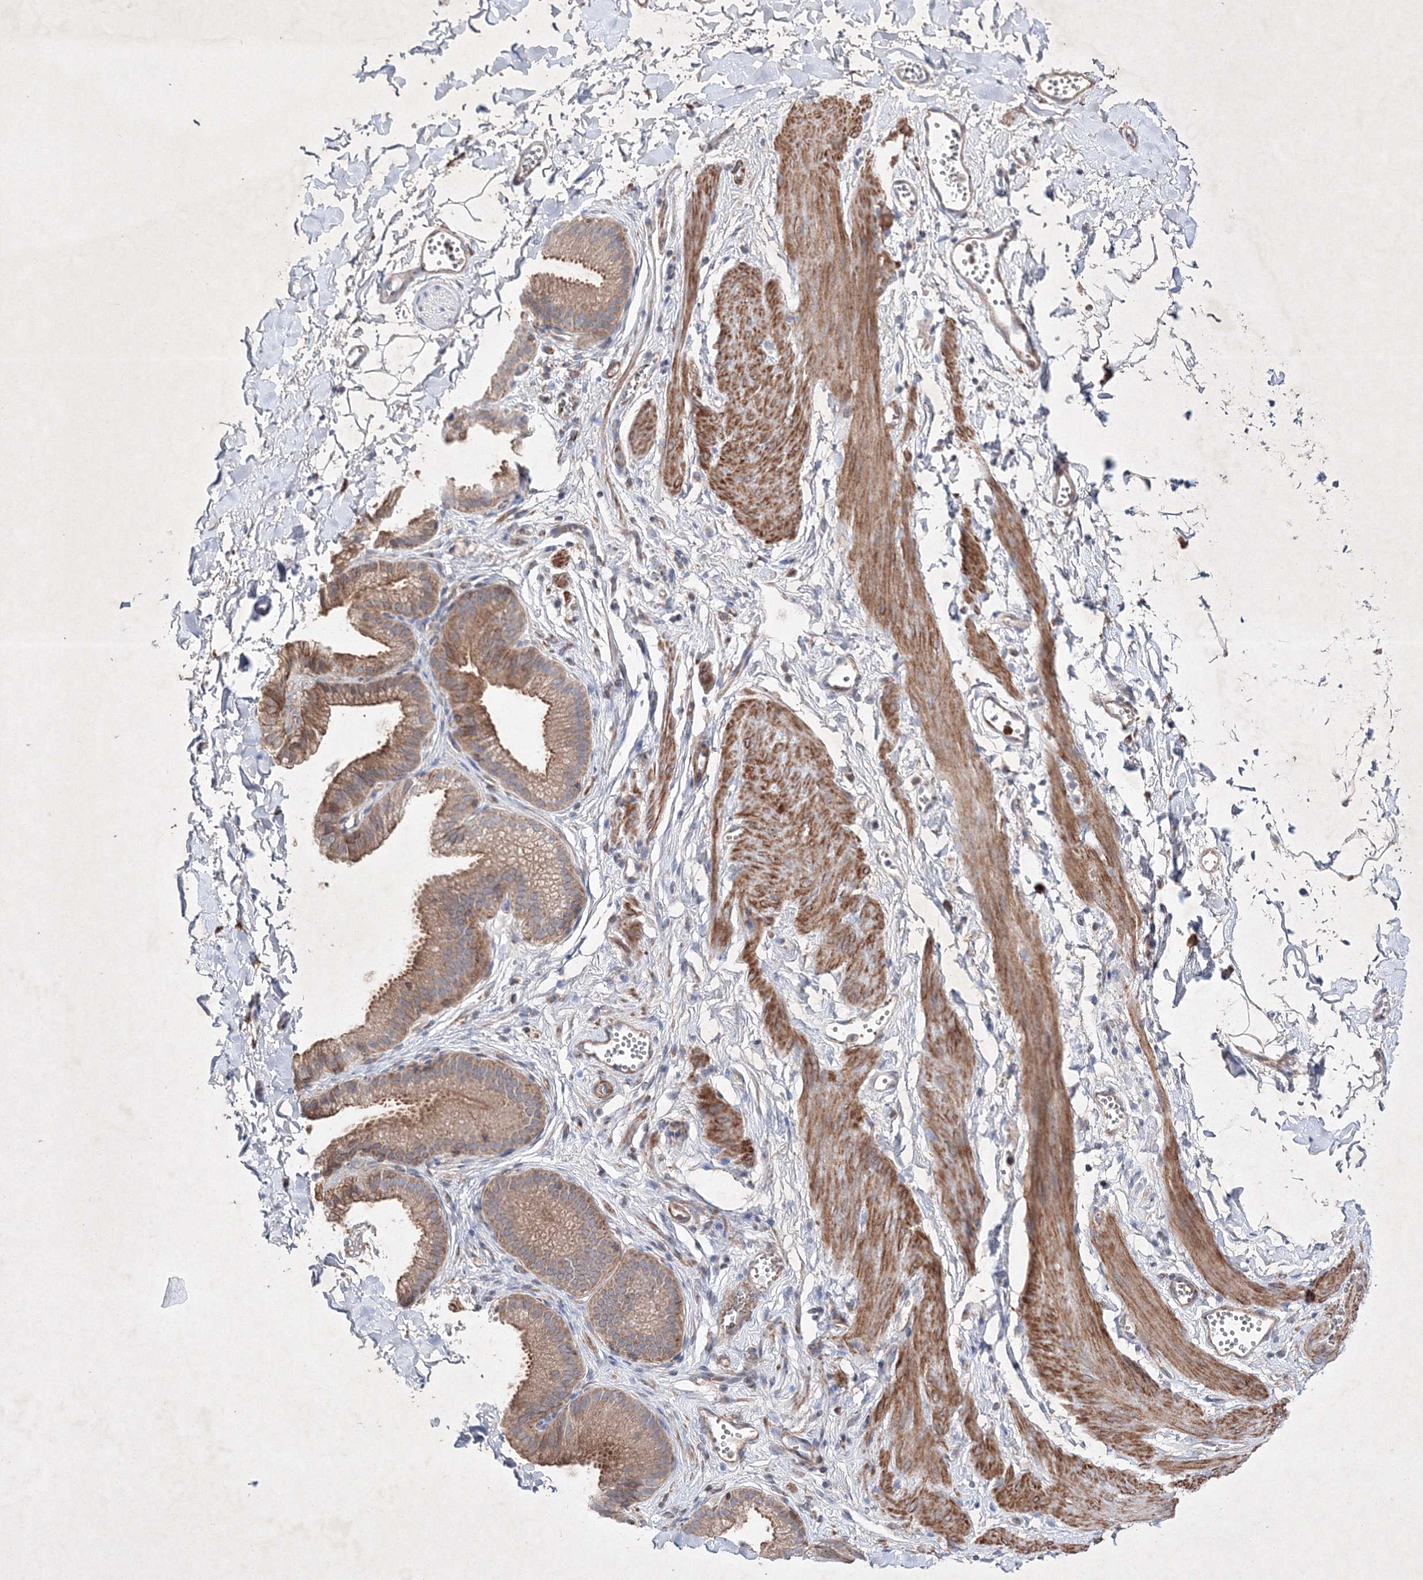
{"staining": {"intensity": "weak", "quantity": ">75%", "location": "cytoplasmic/membranous"}, "tissue": "adipose tissue", "cell_type": "Adipocytes", "image_type": "normal", "snomed": [{"axis": "morphology", "description": "Normal tissue, NOS"}, {"axis": "topography", "description": "Gallbladder"}, {"axis": "topography", "description": "Peripheral nerve tissue"}], "caption": "This is an image of IHC staining of normal adipose tissue, which shows weak positivity in the cytoplasmic/membranous of adipocytes.", "gene": "OPA1", "patient": {"sex": "male", "age": 38}}